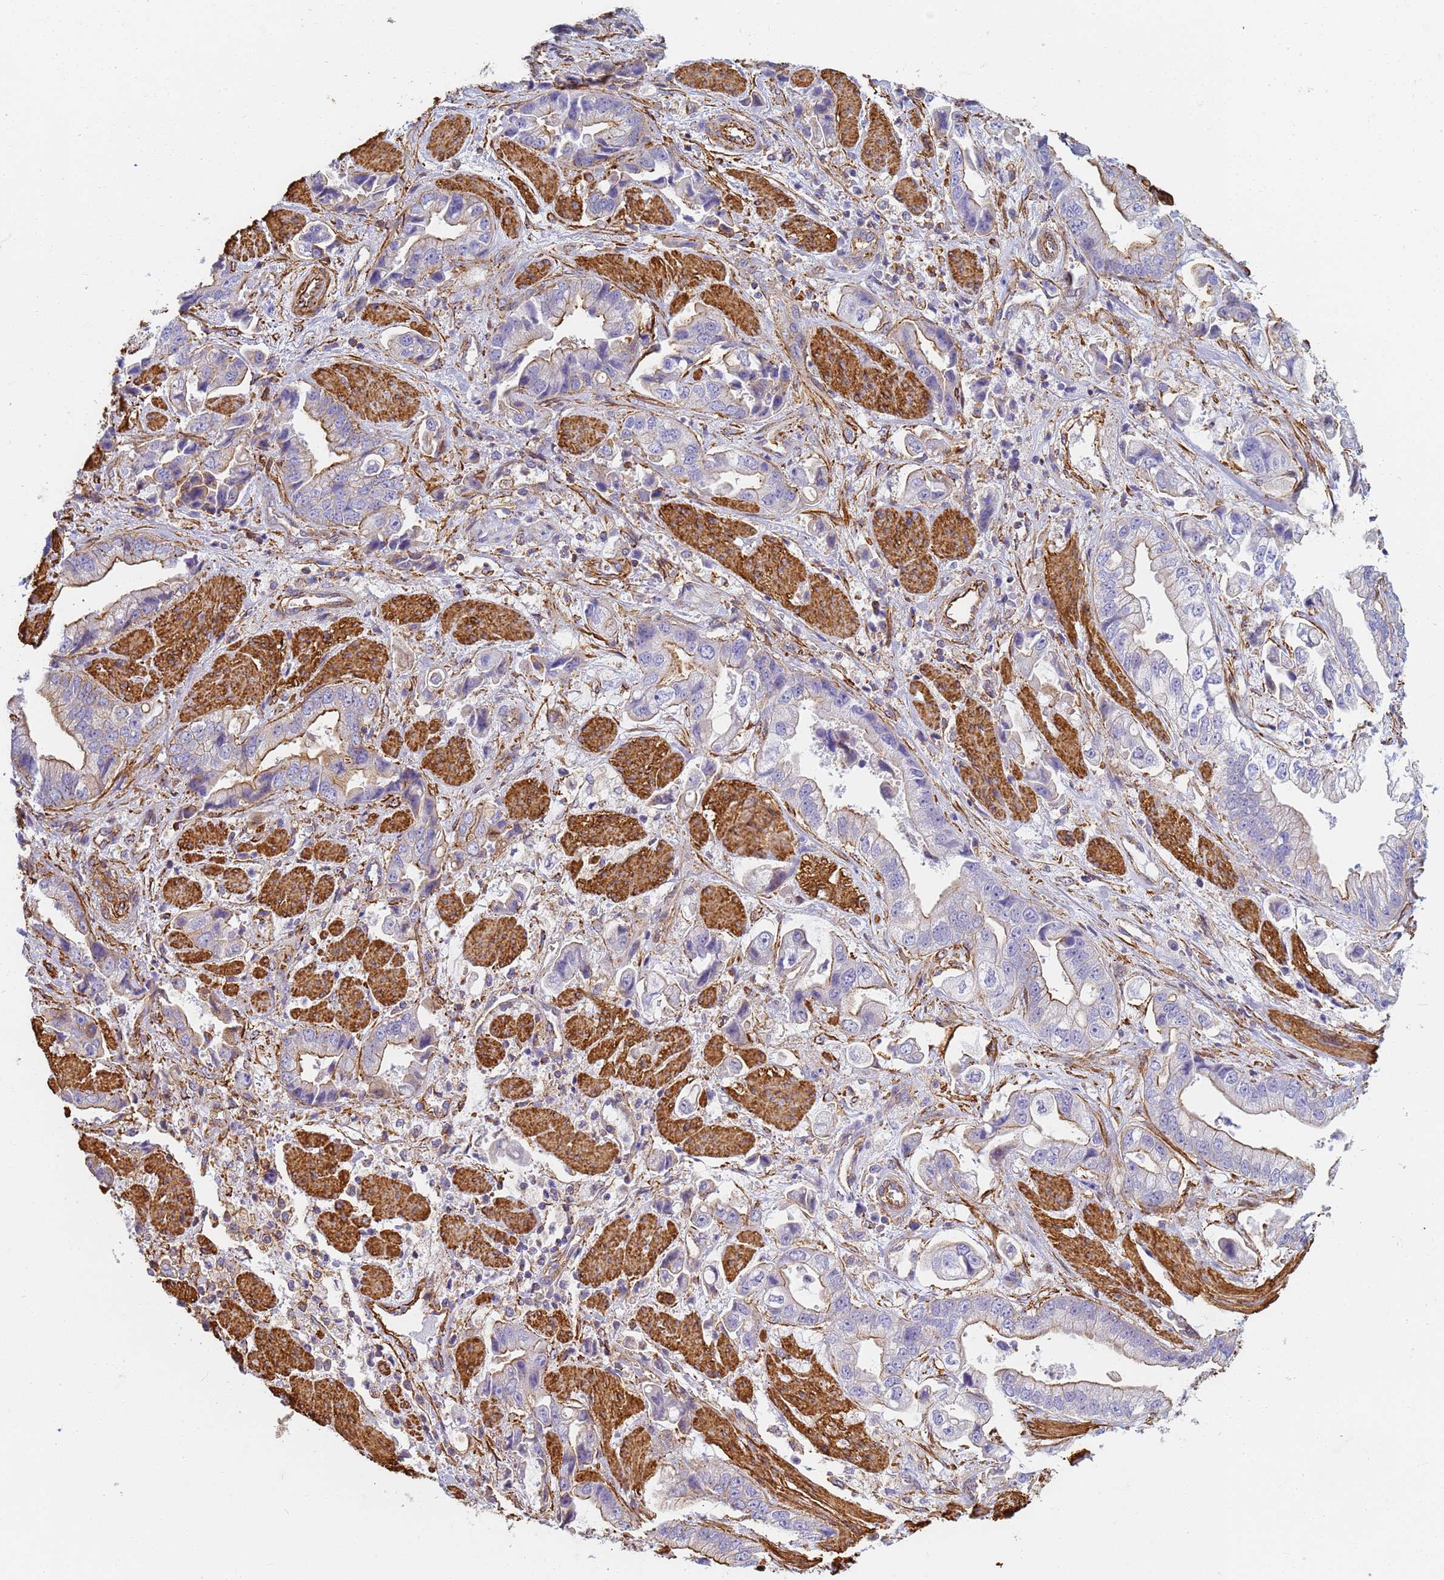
{"staining": {"intensity": "moderate", "quantity": "25%-75%", "location": "cytoplasmic/membranous"}, "tissue": "stomach cancer", "cell_type": "Tumor cells", "image_type": "cancer", "snomed": [{"axis": "morphology", "description": "Adenocarcinoma, NOS"}, {"axis": "topography", "description": "Stomach"}], "caption": "Immunohistochemistry histopathology image of human stomach cancer (adenocarcinoma) stained for a protein (brown), which shows medium levels of moderate cytoplasmic/membranous staining in approximately 25%-75% of tumor cells.", "gene": "TPM1", "patient": {"sex": "male", "age": 62}}